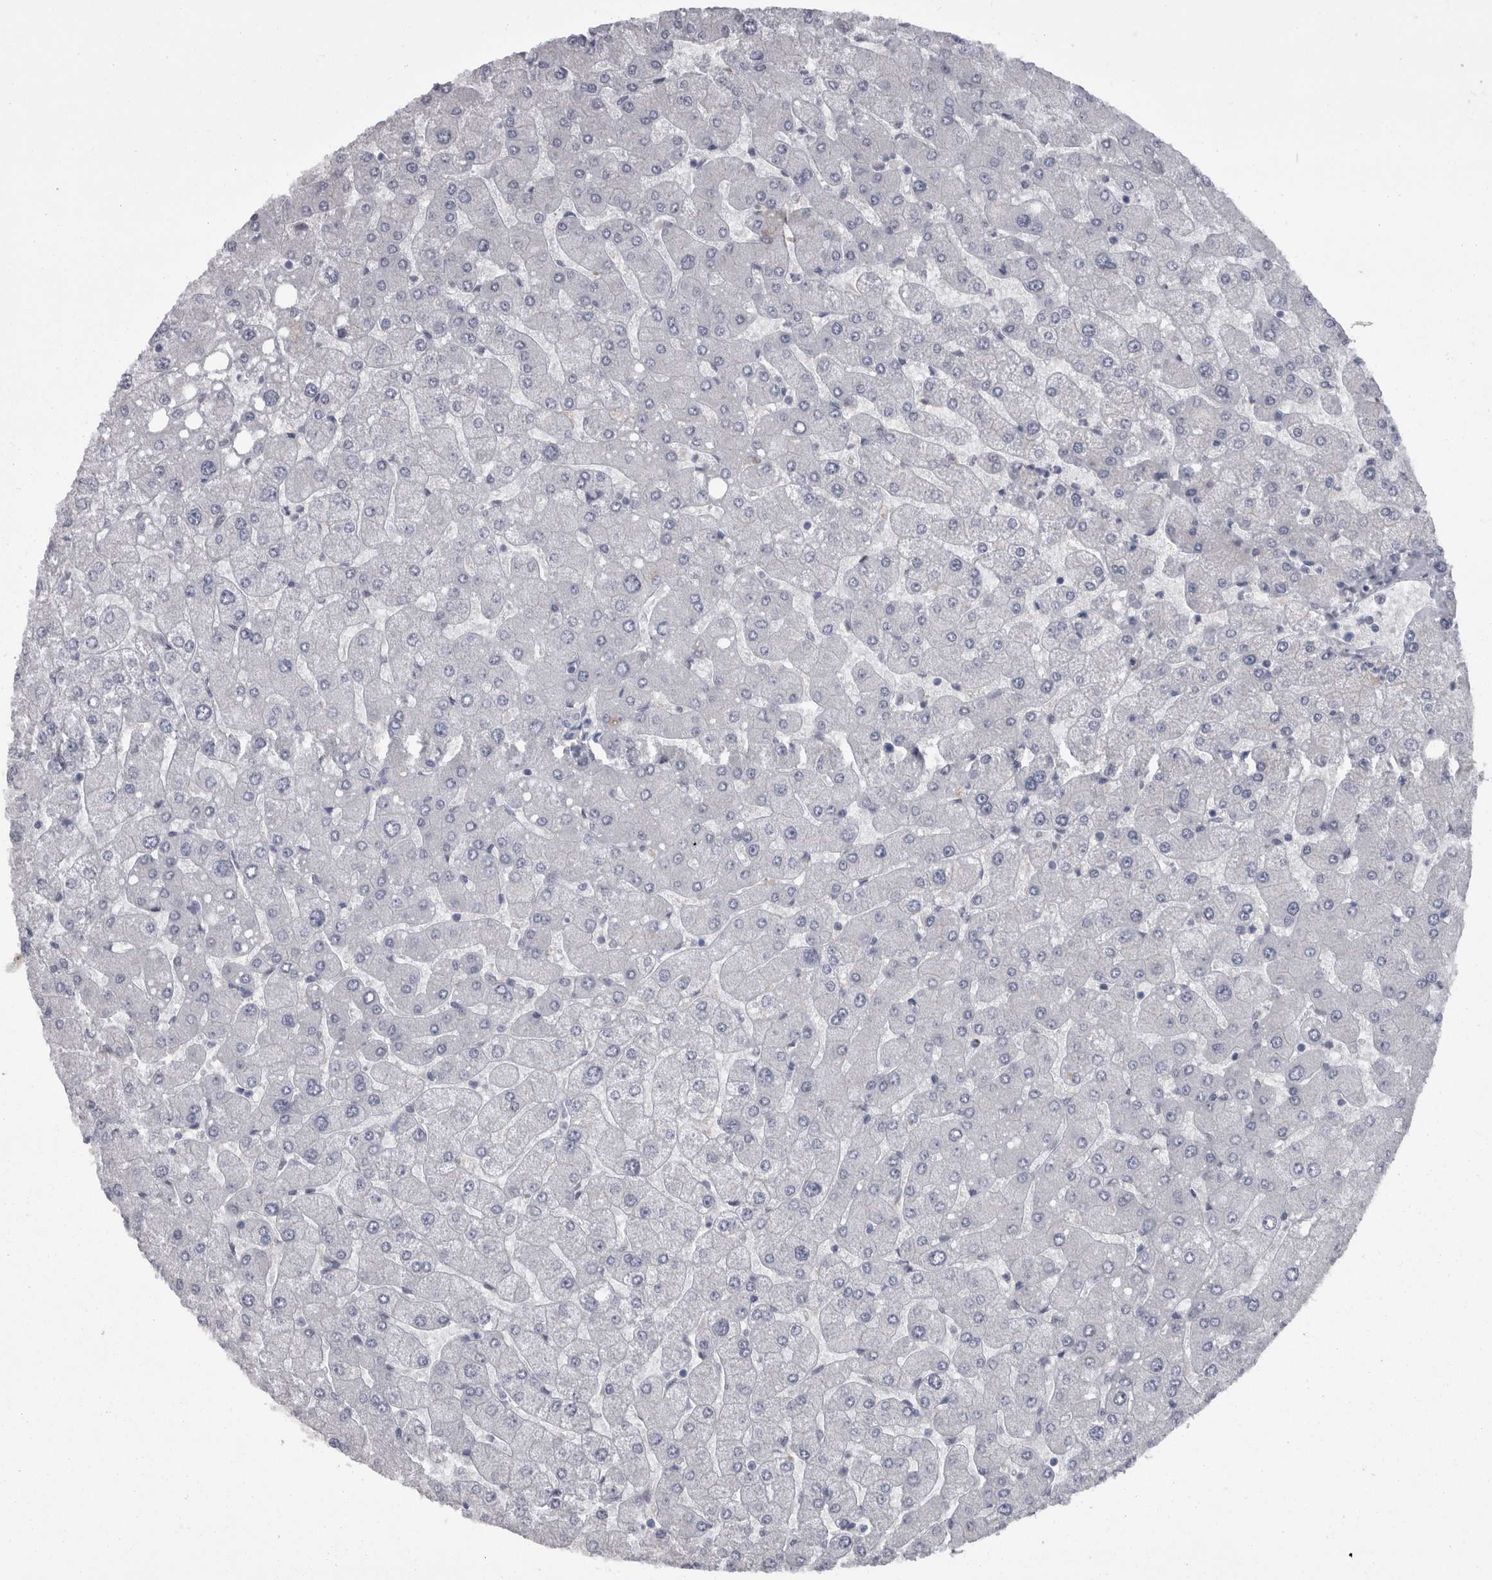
{"staining": {"intensity": "negative", "quantity": "none", "location": "none"}, "tissue": "liver", "cell_type": "Cholangiocytes", "image_type": "normal", "snomed": [{"axis": "morphology", "description": "Normal tissue, NOS"}, {"axis": "topography", "description": "Liver"}], "caption": "IHC of unremarkable liver demonstrates no positivity in cholangiocytes.", "gene": "C1orf54", "patient": {"sex": "male", "age": 55}}